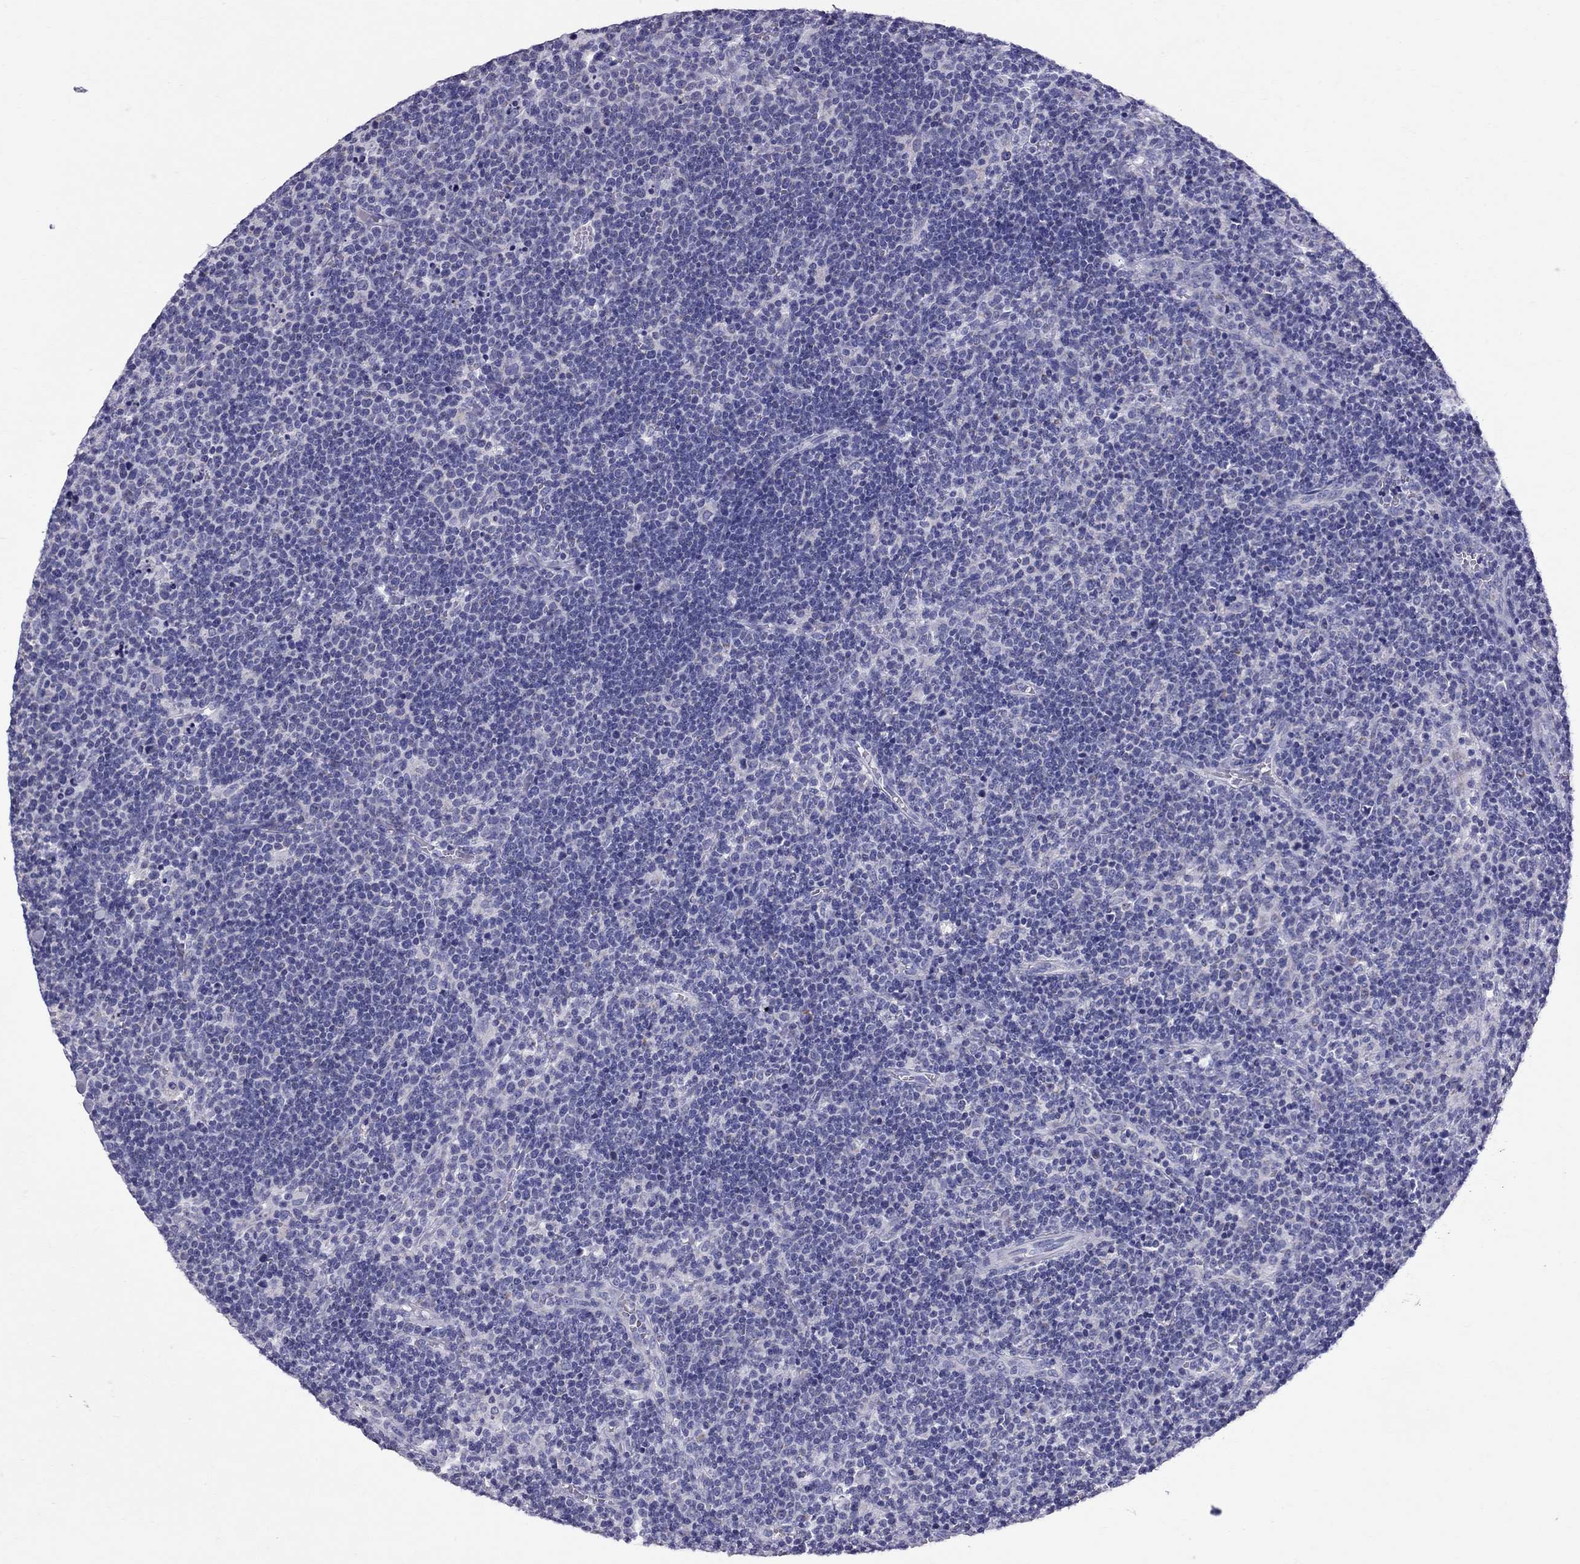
{"staining": {"intensity": "negative", "quantity": "none", "location": "none"}, "tissue": "lymphoma", "cell_type": "Tumor cells", "image_type": "cancer", "snomed": [{"axis": "morphology", "description": "Malignant lymphoma, non-Hodgkin's type, High grade"}, {"axis": "topography", "description": "Lymph node"}], "caption": "This is an IHC image of human lymphoma. There is no staining in tumor cells.", "gene": "TTLL13", "patient": {"sex": "male", "age": 61}}